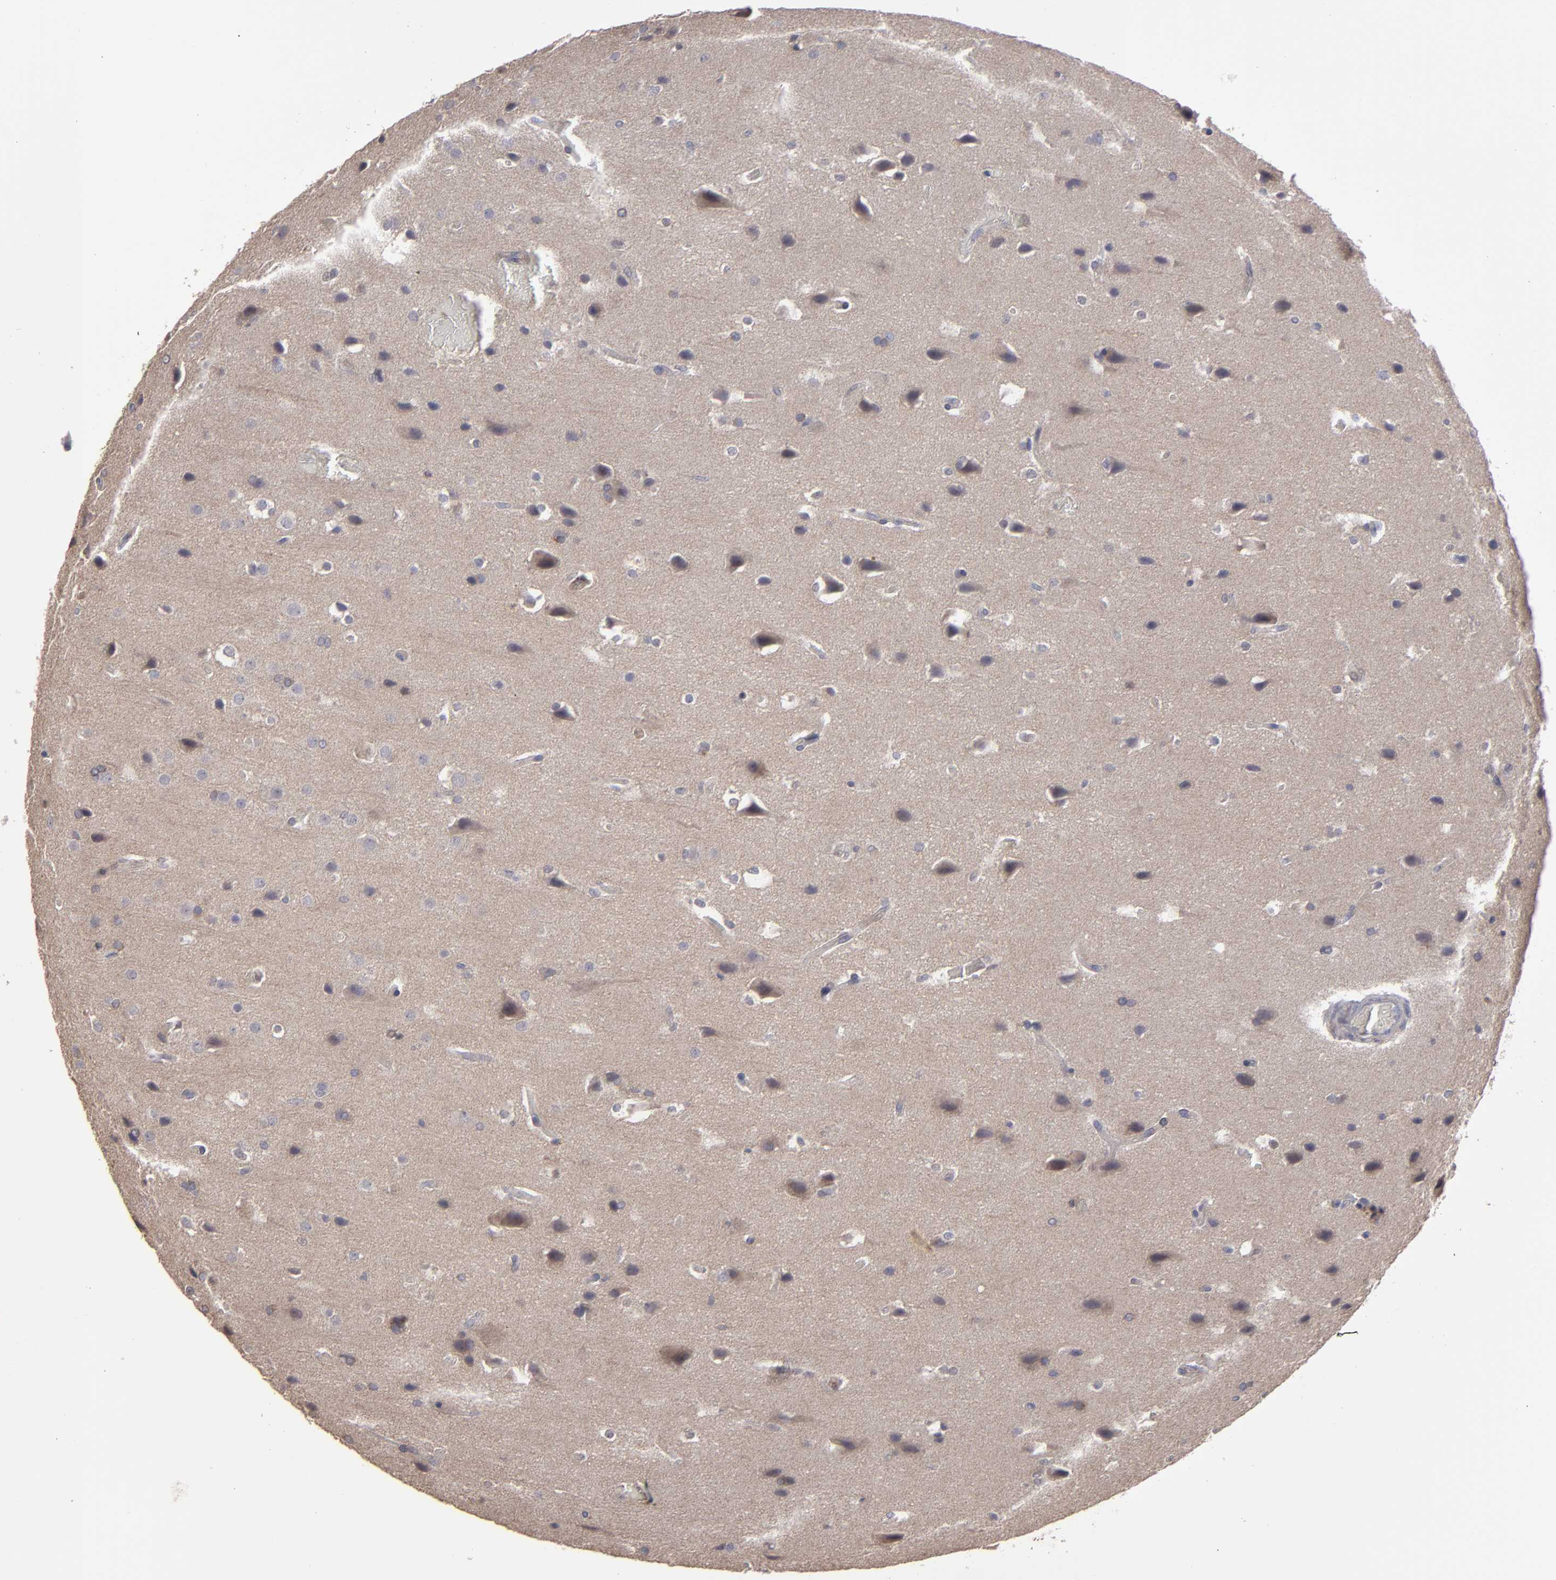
{"staining": {"intensity": "negative", "quantity": "none", "location": "none"}, "tissue": "glioma", "cell_type": "Tumor cells", "image_type": "cancer", "snomed": [{"axis": "morphology", "description": "Glioma, malignant, Low grade"}, {"axis": "topography", "description": "Cerebral cortex"}], "caption": "A photomicrograph of human glioma is negative for staining in tumor cells.", "gene": "CD55", "patient": {"sex": "female", "age": 47}}